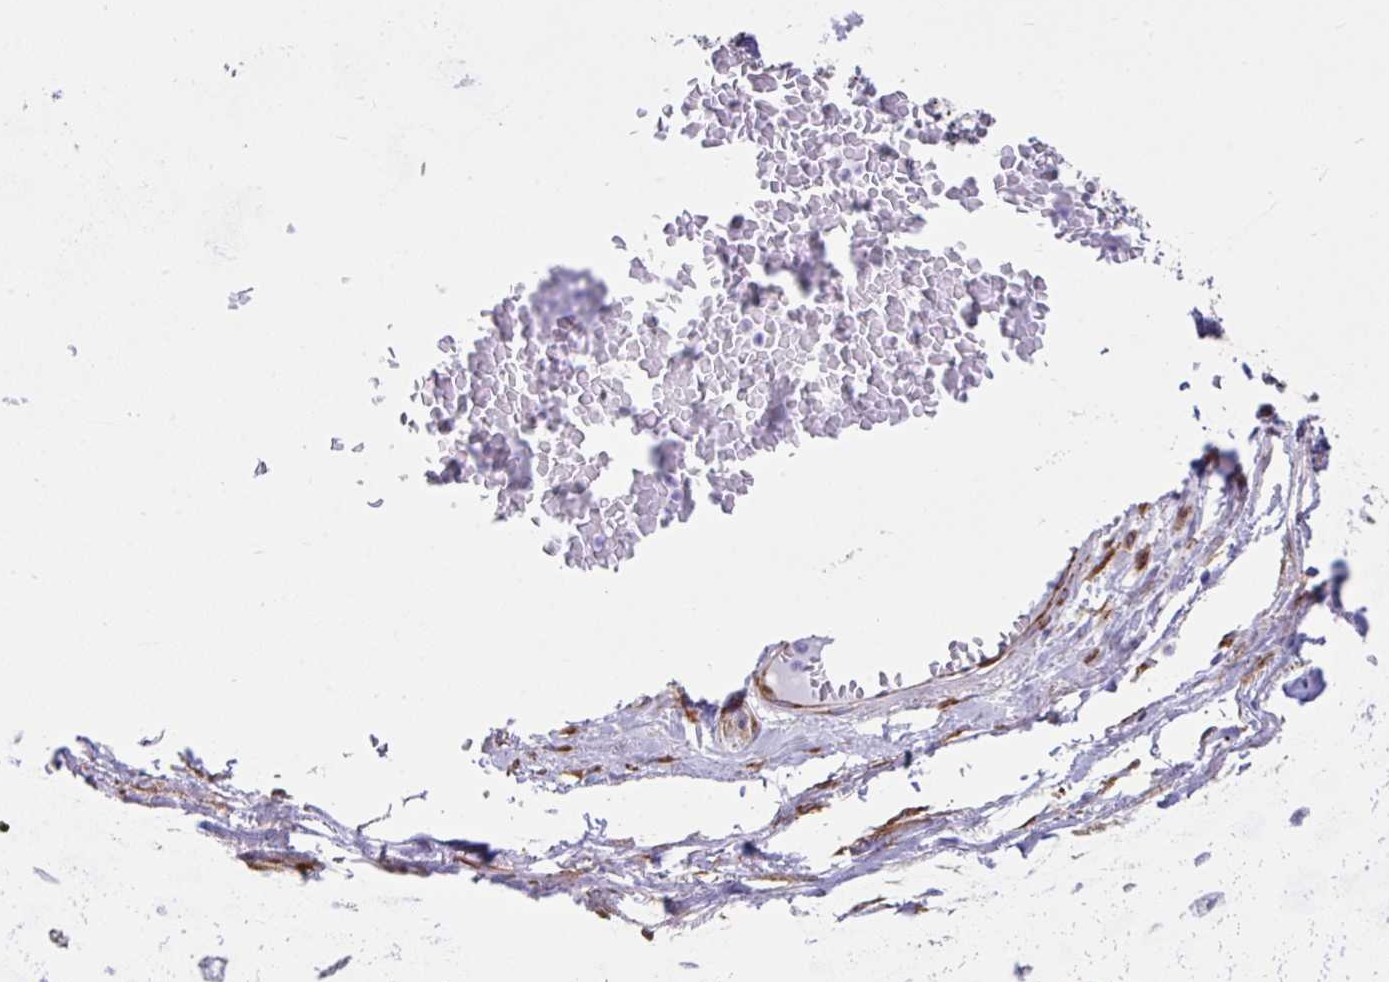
{"staining": {"intensity": "weak", "quantity": ">75%", "location": "cytoplasmic/membranous"}, "tissue": "soft tissue", "cell_type": "Chondrocytes", "image_type": "normal", "snomed": [{"axis": "morphology", "description": "Normal tissue, NOS"}, {"axis": "topography", "description": "Lymph node"}, {"axis": "topography", "description": "Bronchus"}], "caption": "Normal soft tissue was stained to show a protein in brown. There is low levels of weak cytoplasmic/membranous expression in approximately >75% of chondrocytes. (brown staining indicates protein expression, while blue staining denotes nuclei).", "gene": "ASPH", "patient": {"sex": "male", "age": 56}}